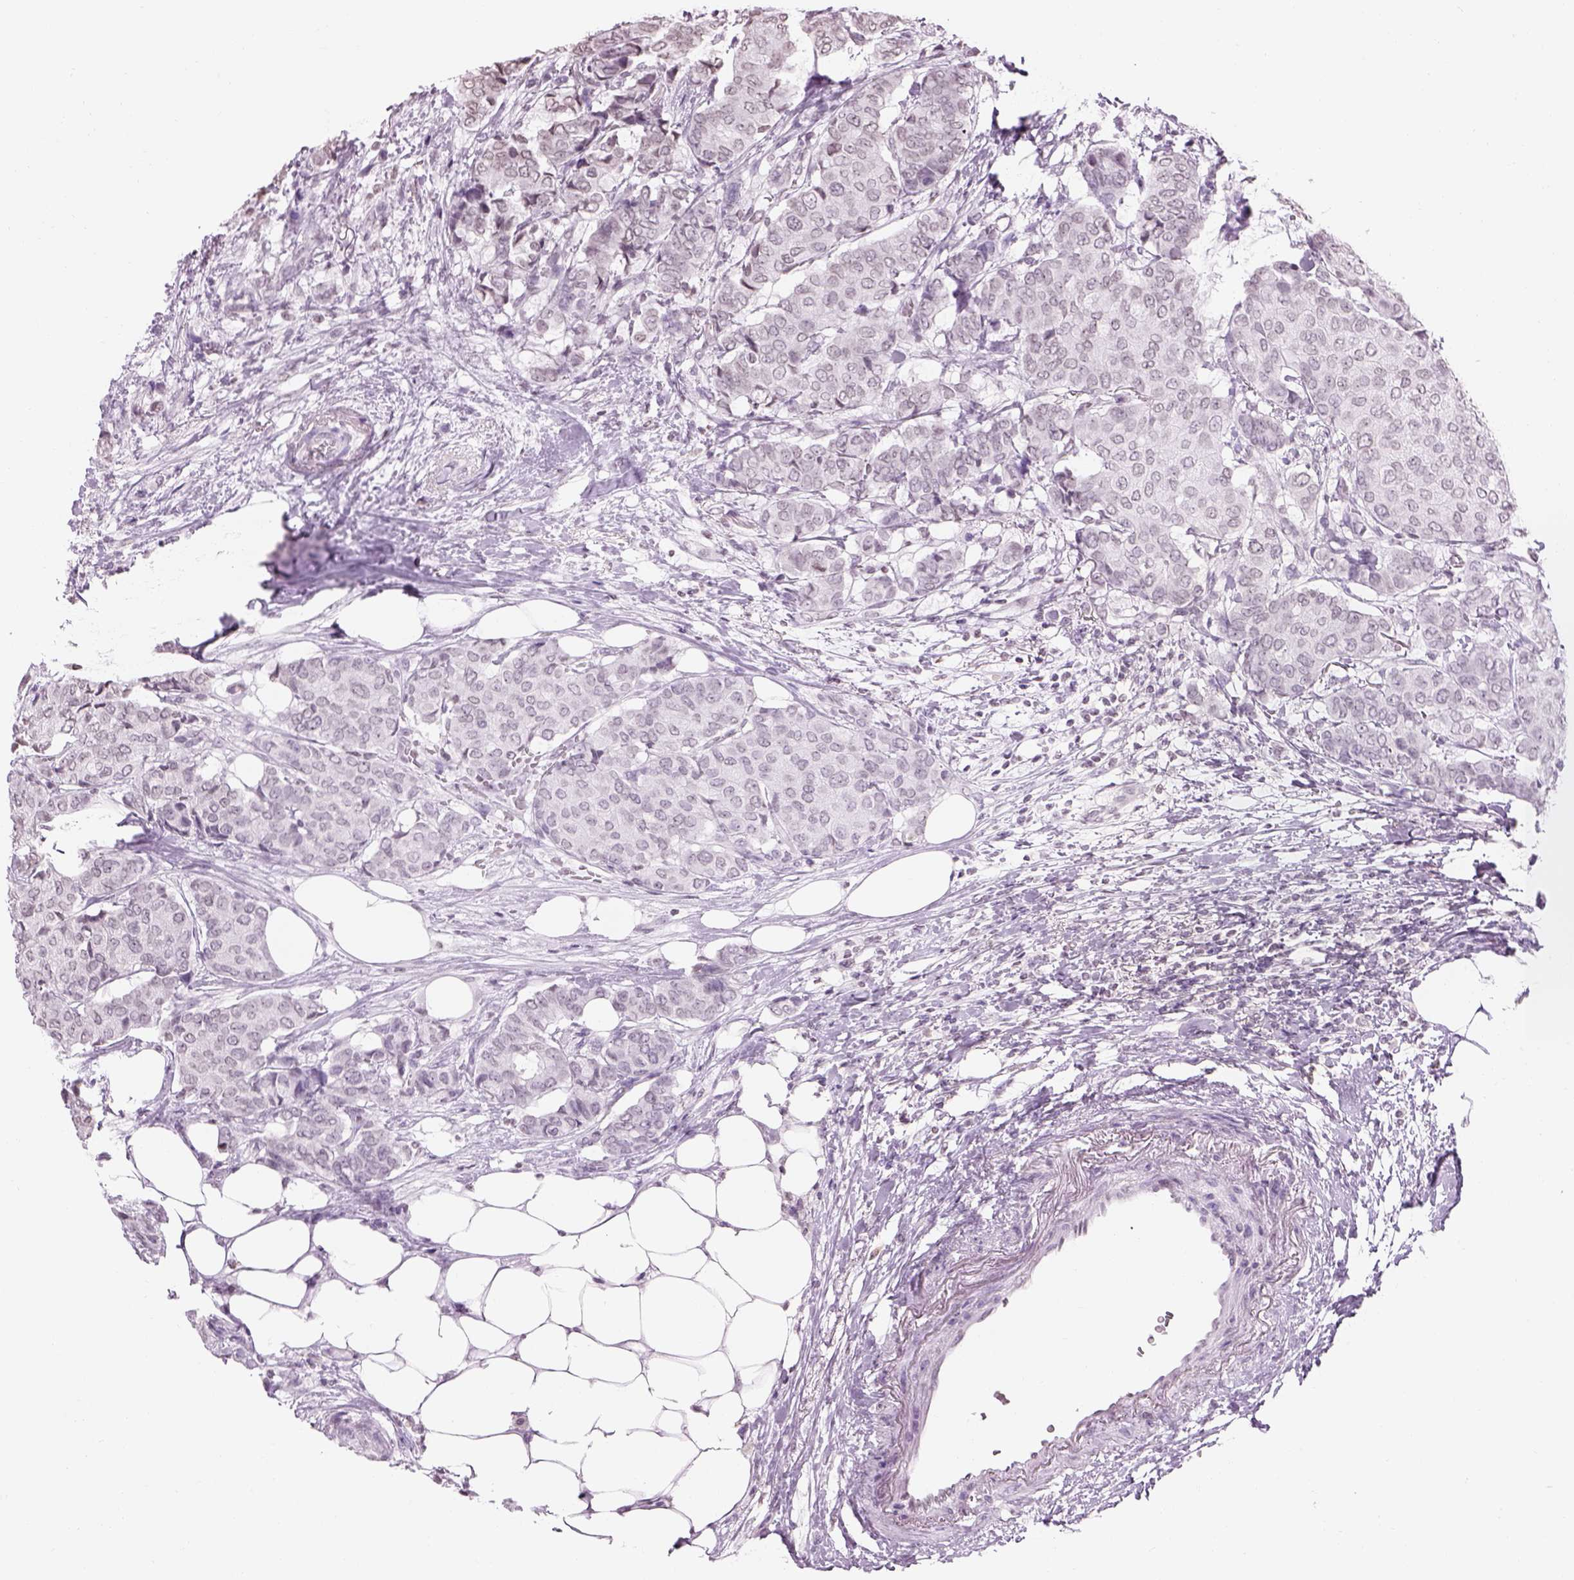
{"staining": {"intensity": "negative", "quantity": "none", "location": "none"}, "tissue": "breast cancer", "cell_type": "Tumor cells", "image_type": "cancer", "snomed": [{"axis": "morphology", "description": "Duct carcinoma"}, {"axis": "topography", "description": "Breast"}], "caption": "The immunohistochemistry histopathology image has no significant expression in tumor cells of breast invasive ductal carcinoma tissue.", "gene": "BARHL1", "patient": {"sex": "female", "age": 75}}